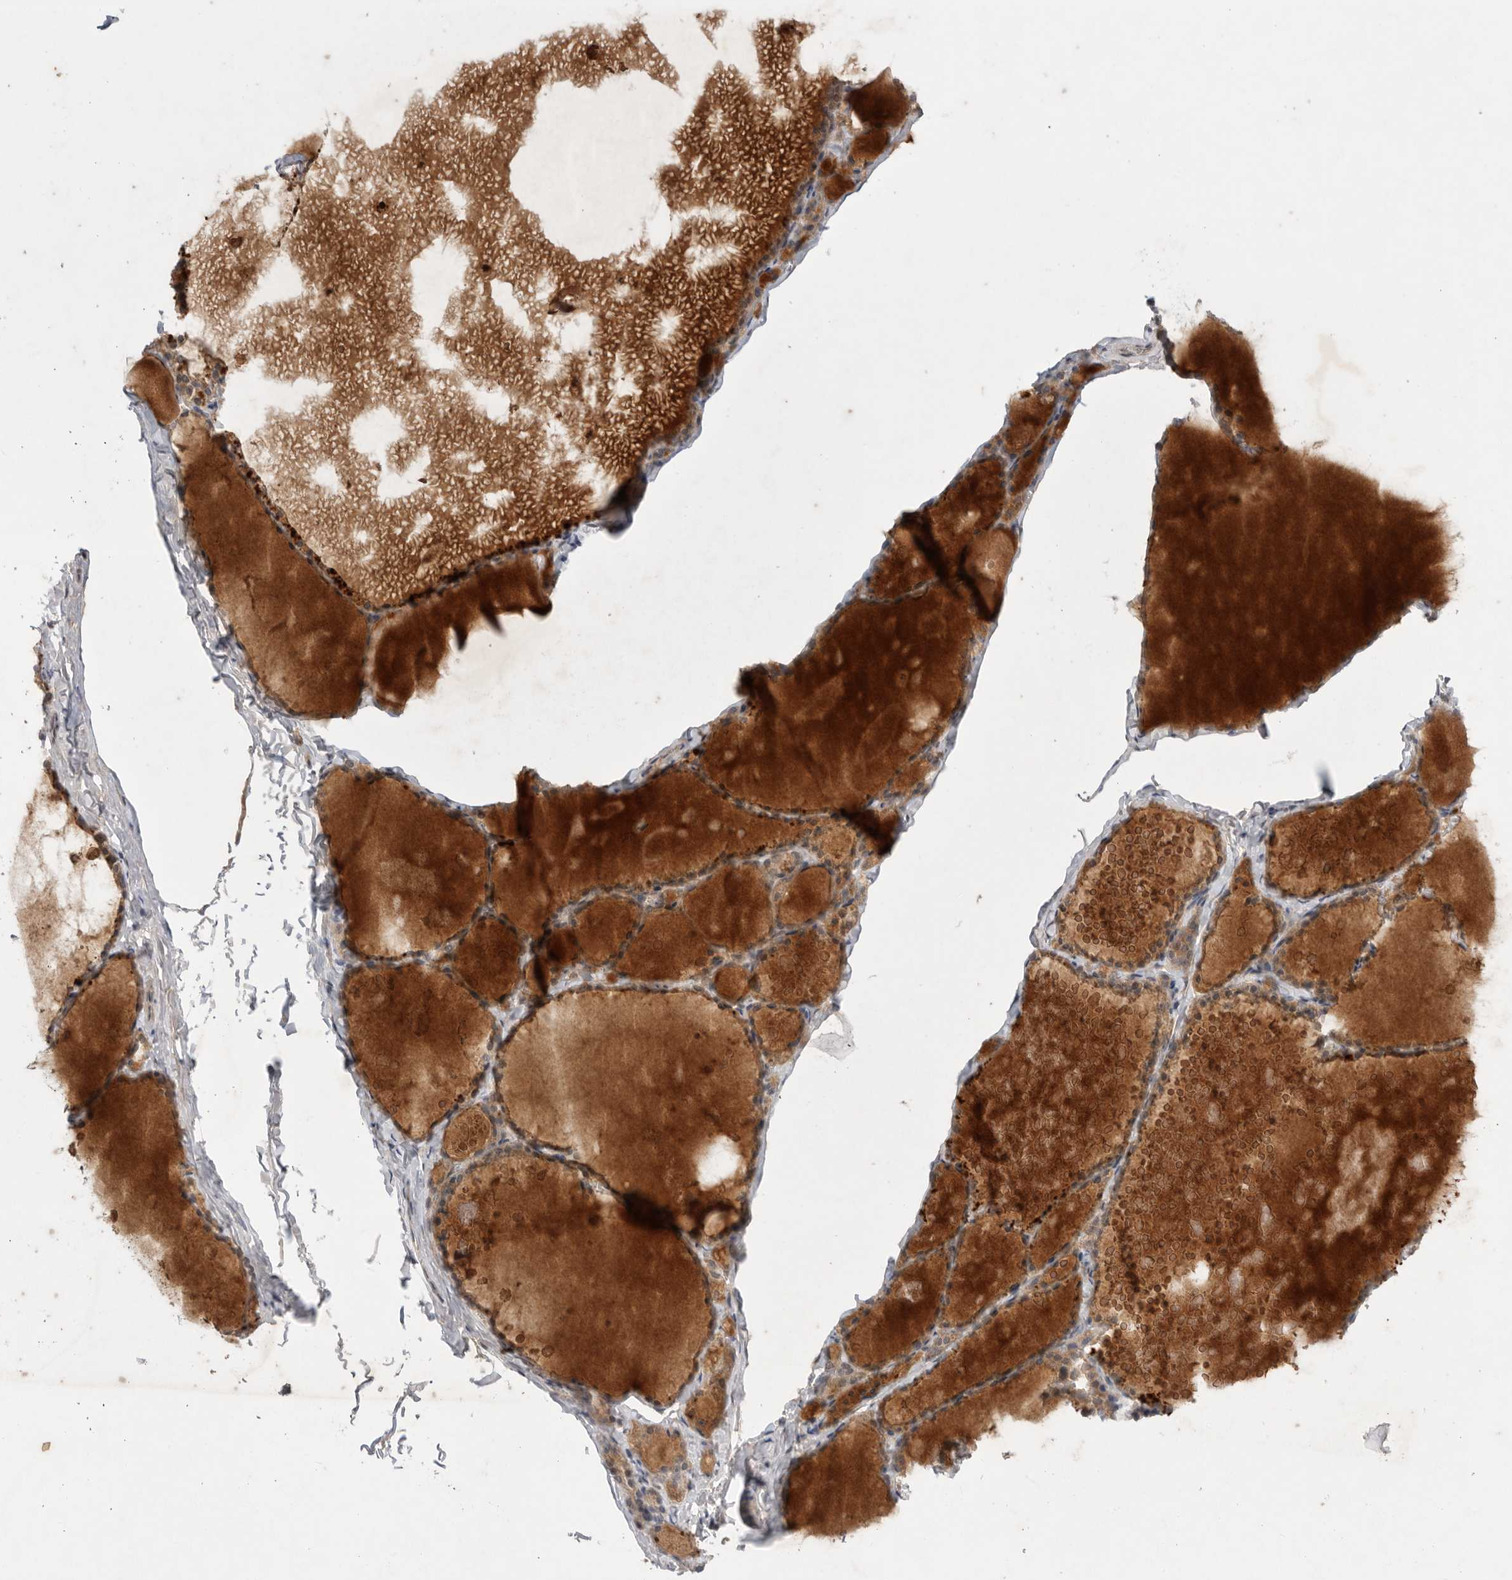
{"staining": {"intensity": "moderate", "quantity": ">75%", "location": "cytoplasmic/membranous"}, "tissue": "thyroid gland", "cell_type": "Glandular cells", "image_type": "normal", "snomed": [{"axis": "morphology", "description": "Normal tissue, NOS"}, {"axis": "topography", "description": "Thyroid gland"}], "caption": "Immunohistochemical staining of benign thyroid gland displays moderate cytoplasmic/membranous protein positivity in approximately >75% of glandular cells.", "gene": "PTPDC1", "patient": {"sex": "male", "age": 56}}